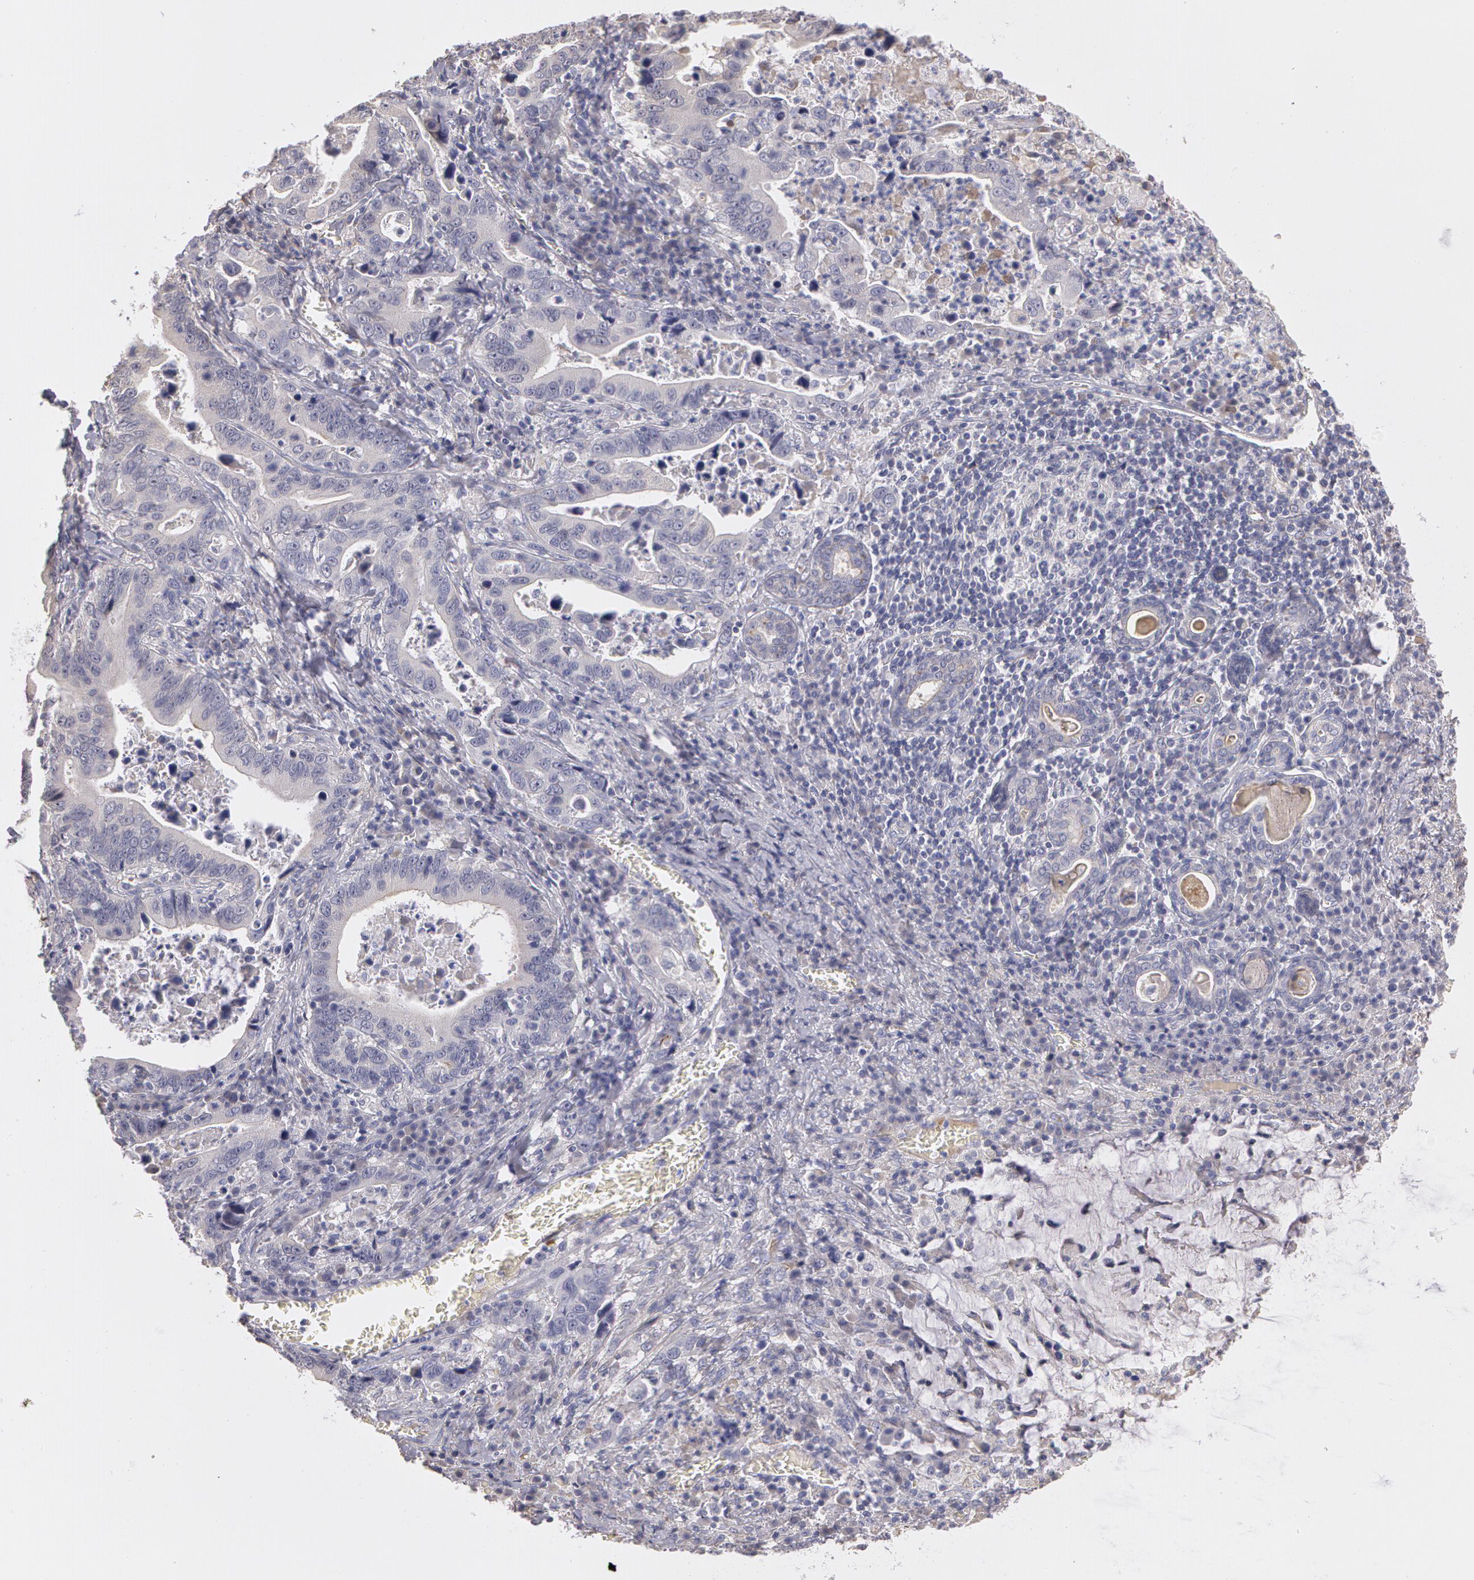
{"staining": {"intensity": "negative", "quantity": "none", "location": "none"}, "tissue": "stomach cancer", "cell_type": "Tumor cells", "image_type": "cancer", "snomed": [{"axis": "morphology", "description": "Adenocarcinoma, NOS"}, {"axis": "topography", "description": "Stomach, upper"}], "caption": "Image shows no significant protein positivity in tumor cells of adenocarcinoma (stomach).", "gene": "C1R", "patient": {"sex": "male", "age": 63}}